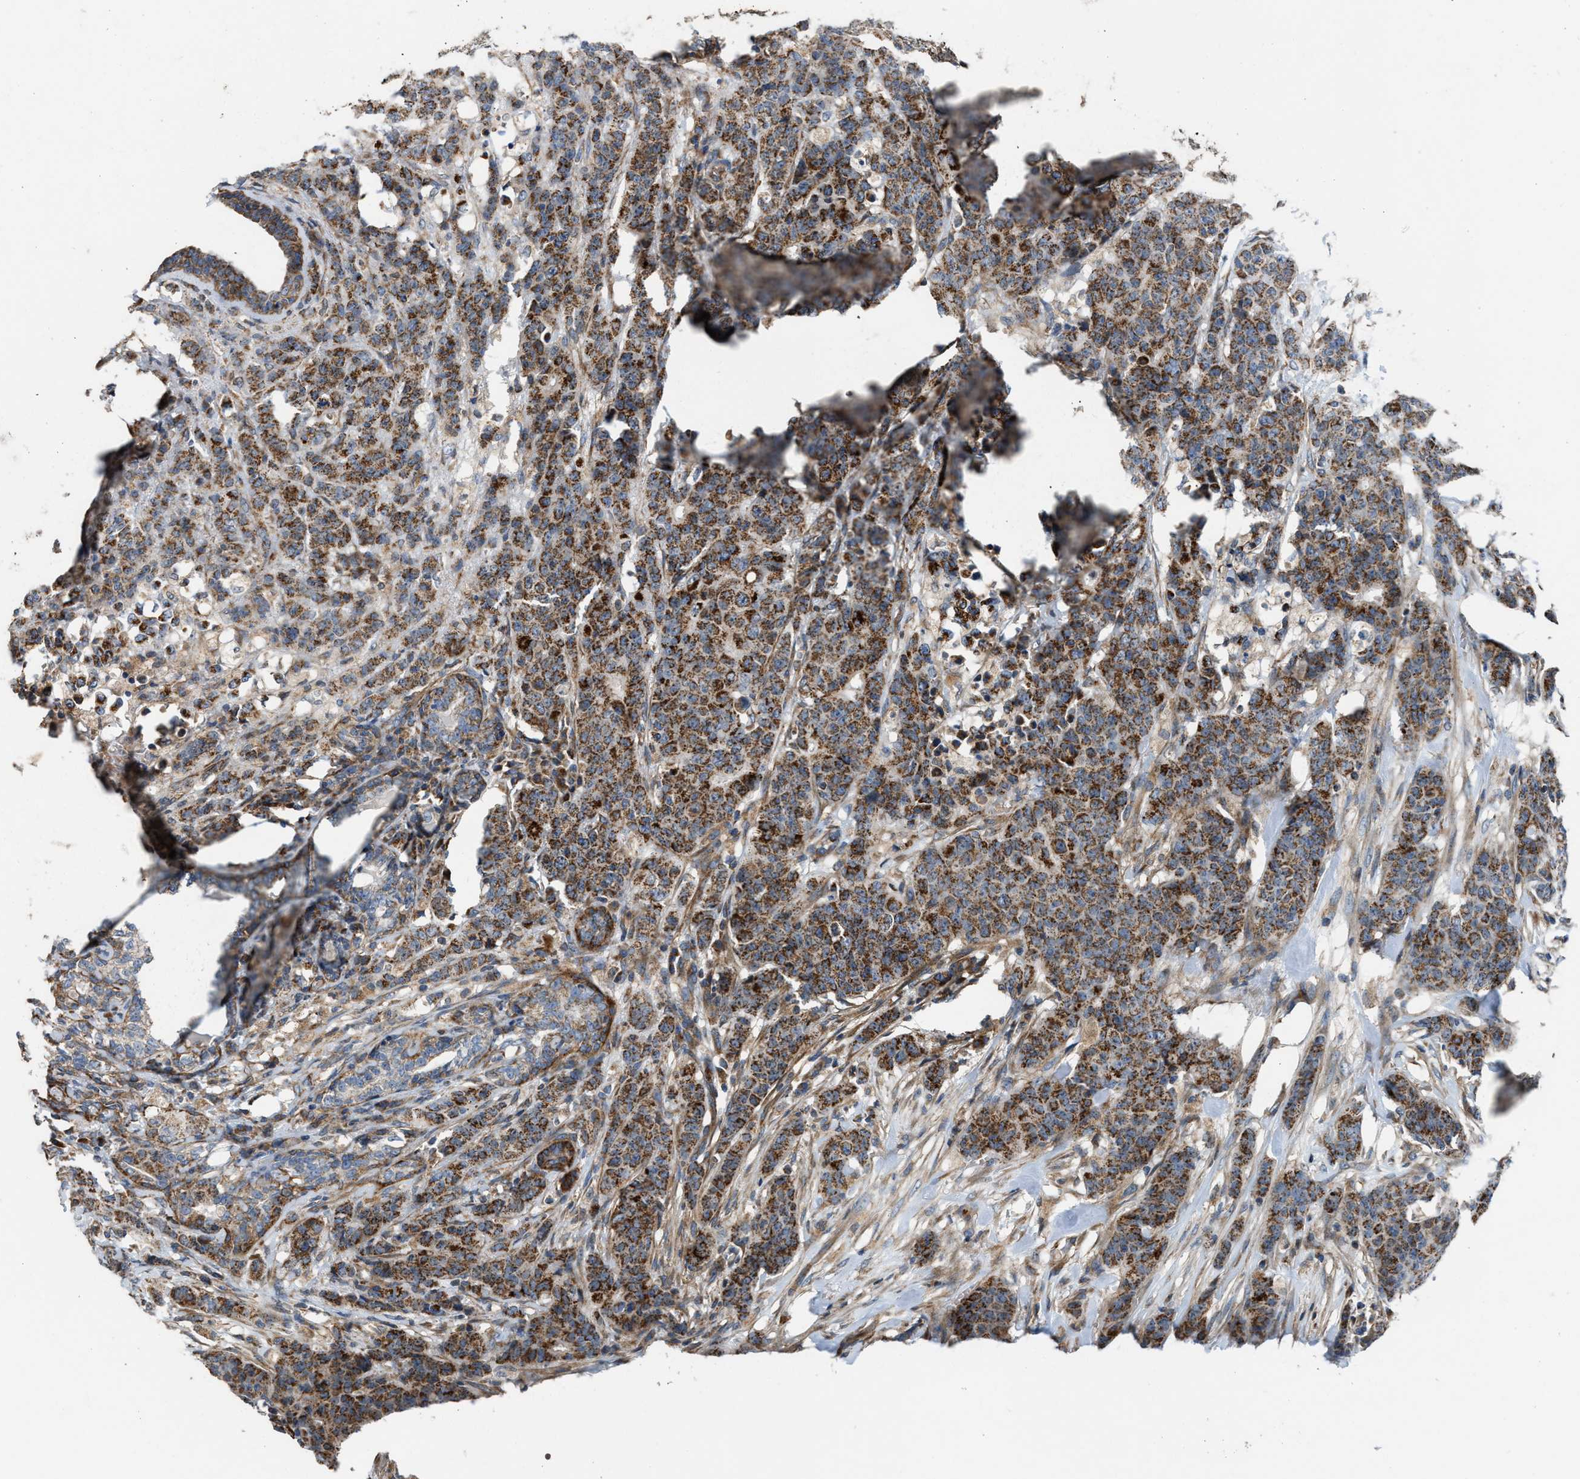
{"staining": {"intensity": "moderate", "quantity": ">75%", "location": "cytoplasmic/membranous"}, "tissue": "breast cancer", "cell_type": "Tumor cells", "image_type": "cancer", "snomed": [{"axis": "morphology", "description": "Normal tissue, NOS"}, {"axis": "morphology", "description": "Duct carcinoma"}, {"axis": "topography", "description": "Breast"}], "caption": "Breast cancer (invasive ductal carcinoma) tissue shows moderate cytoplasmic/membranous expression in approximately >75% of tumor cells, visualized by immunohistochemistry. (DAB (3,3'-diaminobenzidine) IHC with brightfield microscopy, high magnification).", "gene": "SLC10A3", "patient": {"sex": "female", "age": 40}}